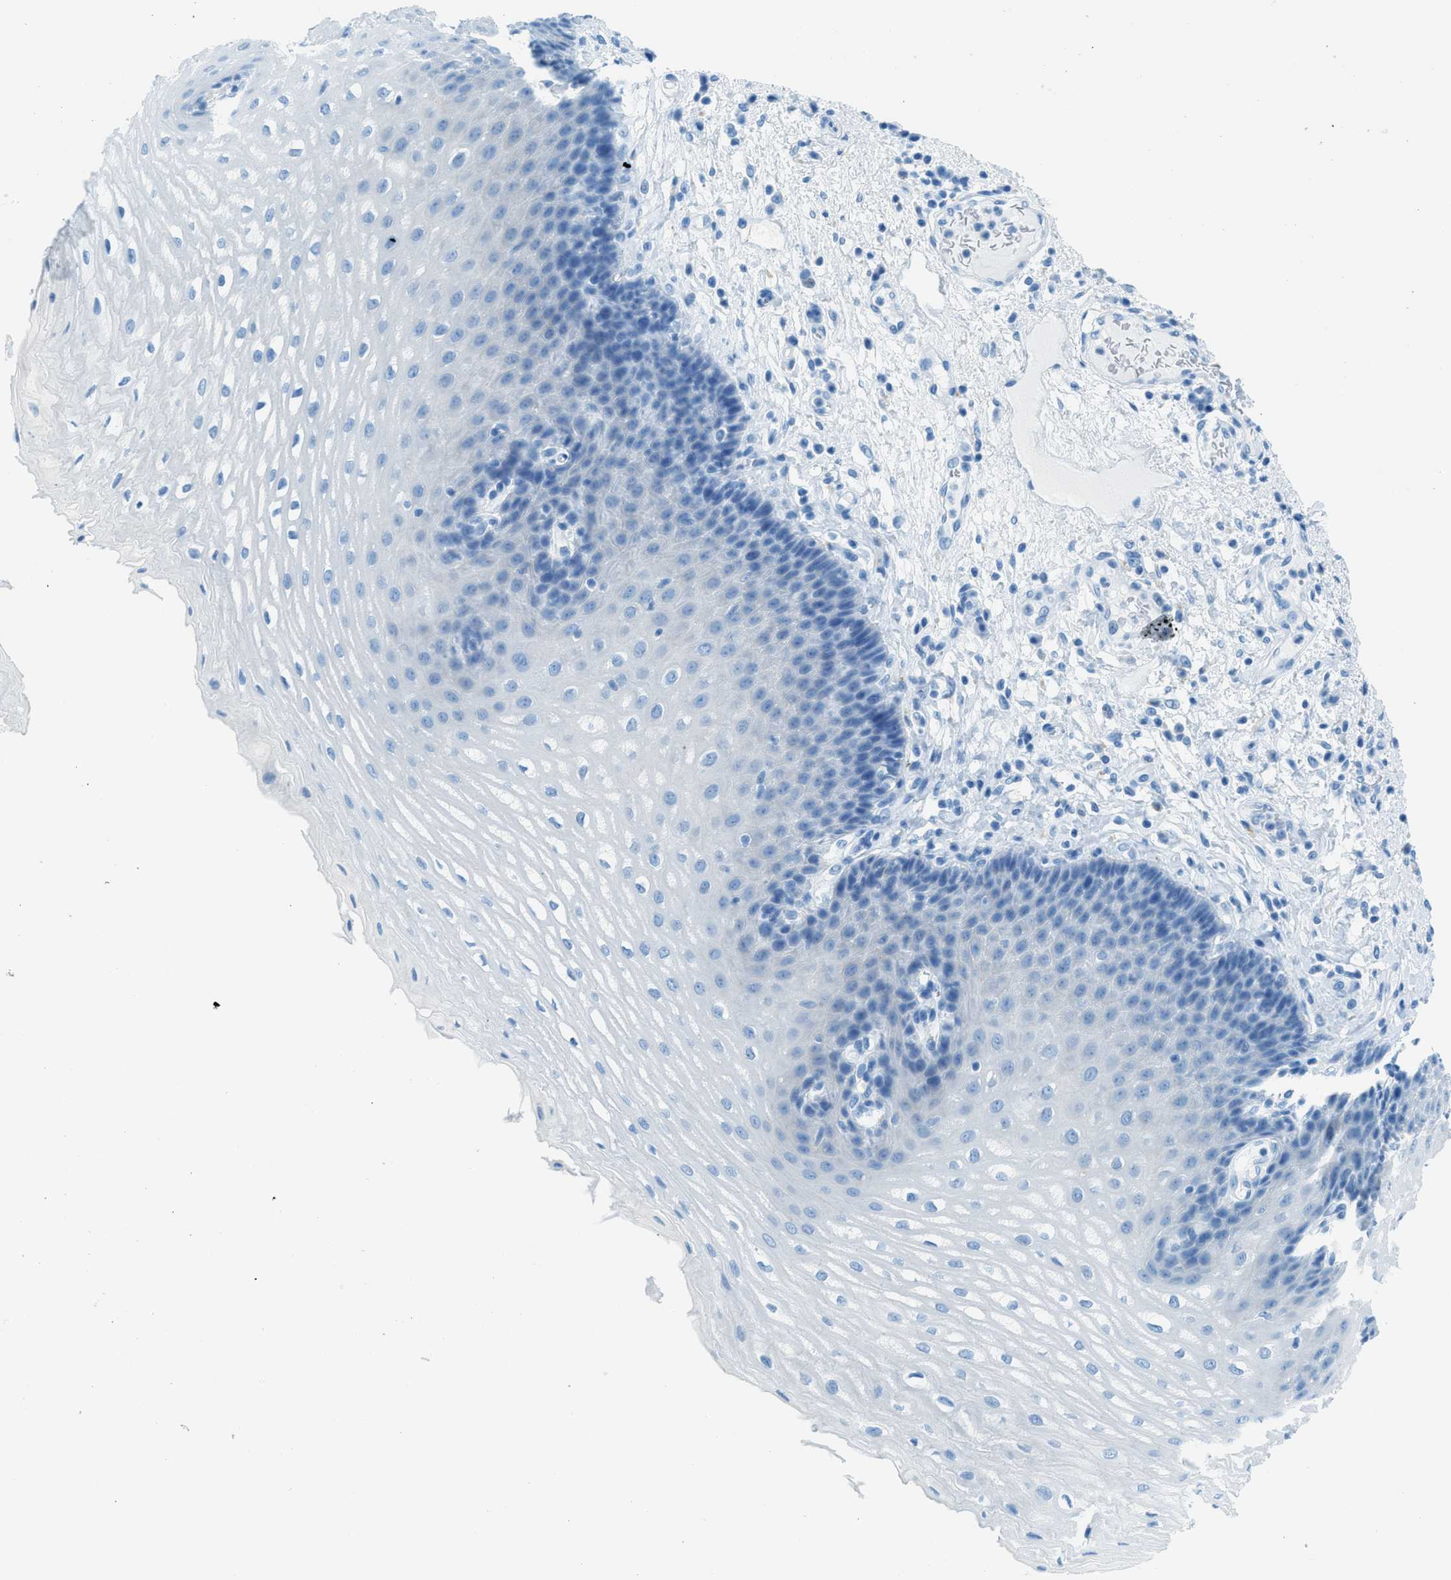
{"staining": {"intensity": "negative", "quantity": "none", "location": "none"}, "tissue": "esophagus", "cell_type": "Squamous epithelial cells", "image_type": "normal", "snomed": [{"axis": "morphology", "description": "Normal tissue, NOS"}, {"axis": "topography", "description": "Esophagus"}], "caption": "Histopathology image shows no protein positivity in squamous epithelial cells of normal esophagus. The staining is performed using DAB brown chromogen with nuclei counter-stained in using hematoxylin.", "gene": "C21orf62", "patient": {"sex": "male", "age": 54}}